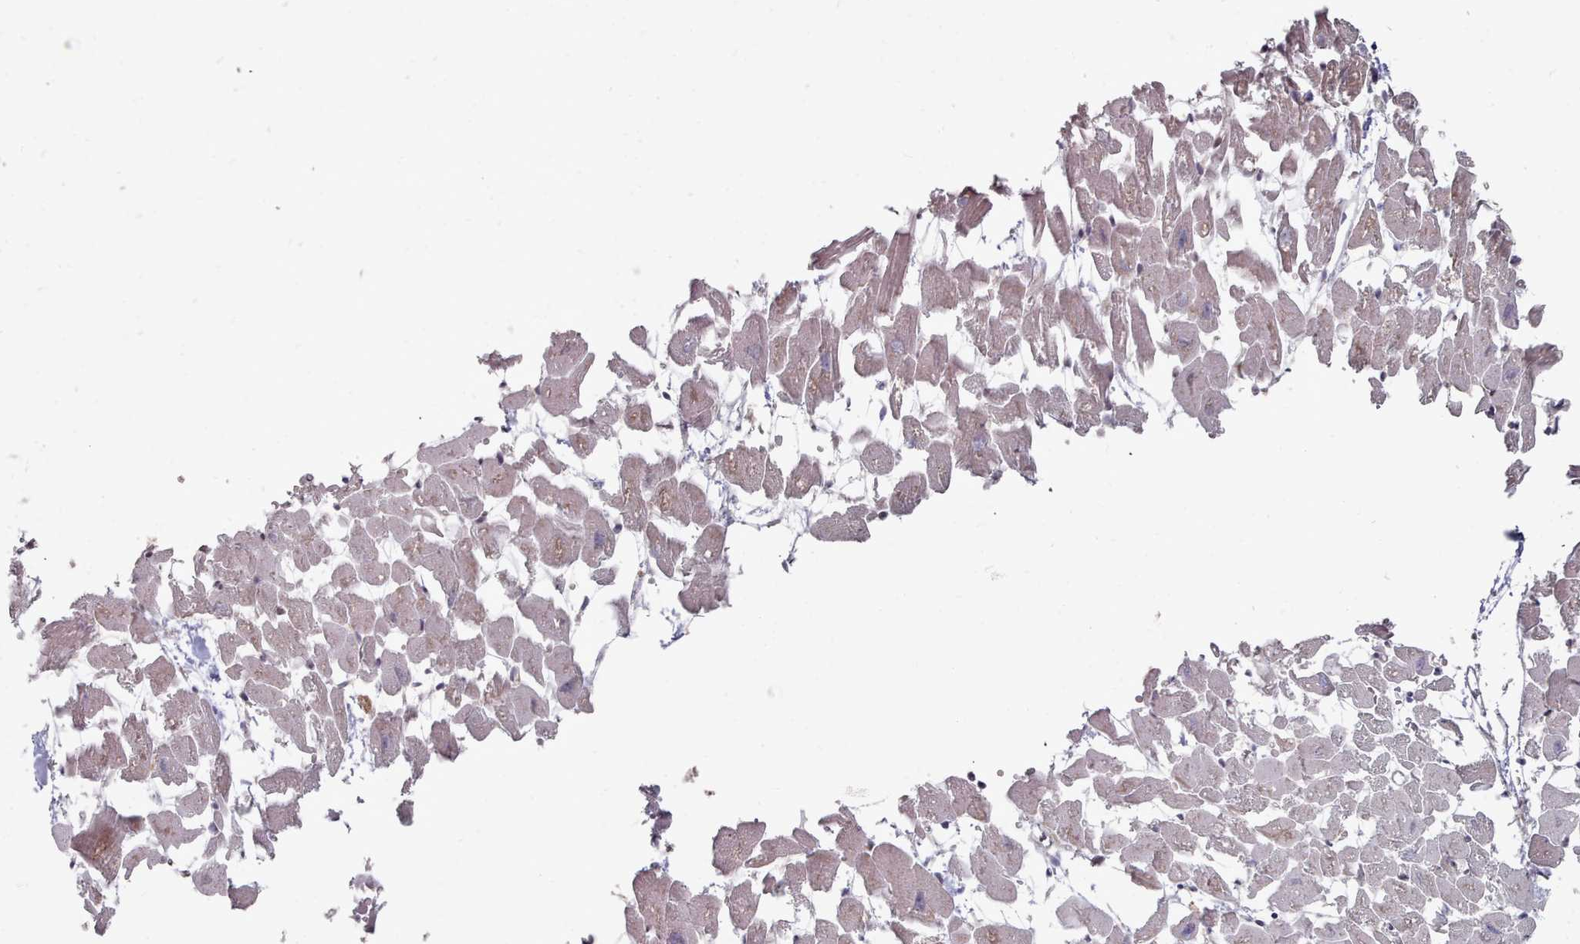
{"staining": {"intensity": "weak", "quantity": "25%-75%", "location": "cytoplasmic/membranous"}, "tissue": "heart muscle", "cell_type": "Cardiomyocytes", "image_type": "normal", "snomed": [{"axis": "morphology", "description": "Normal tissue, NOS"}, {"axis": "topography", "description": "Heart"}], "caption": "The photomicrograph displays immunohistochemical staining of benign heart muscle. There is weak cytoplasmic/membranous staining is identified in about 25%-75% of cardiomyocytes.", "gene": "ACKR3", "patient": {"sex": "female", "age": 64}}